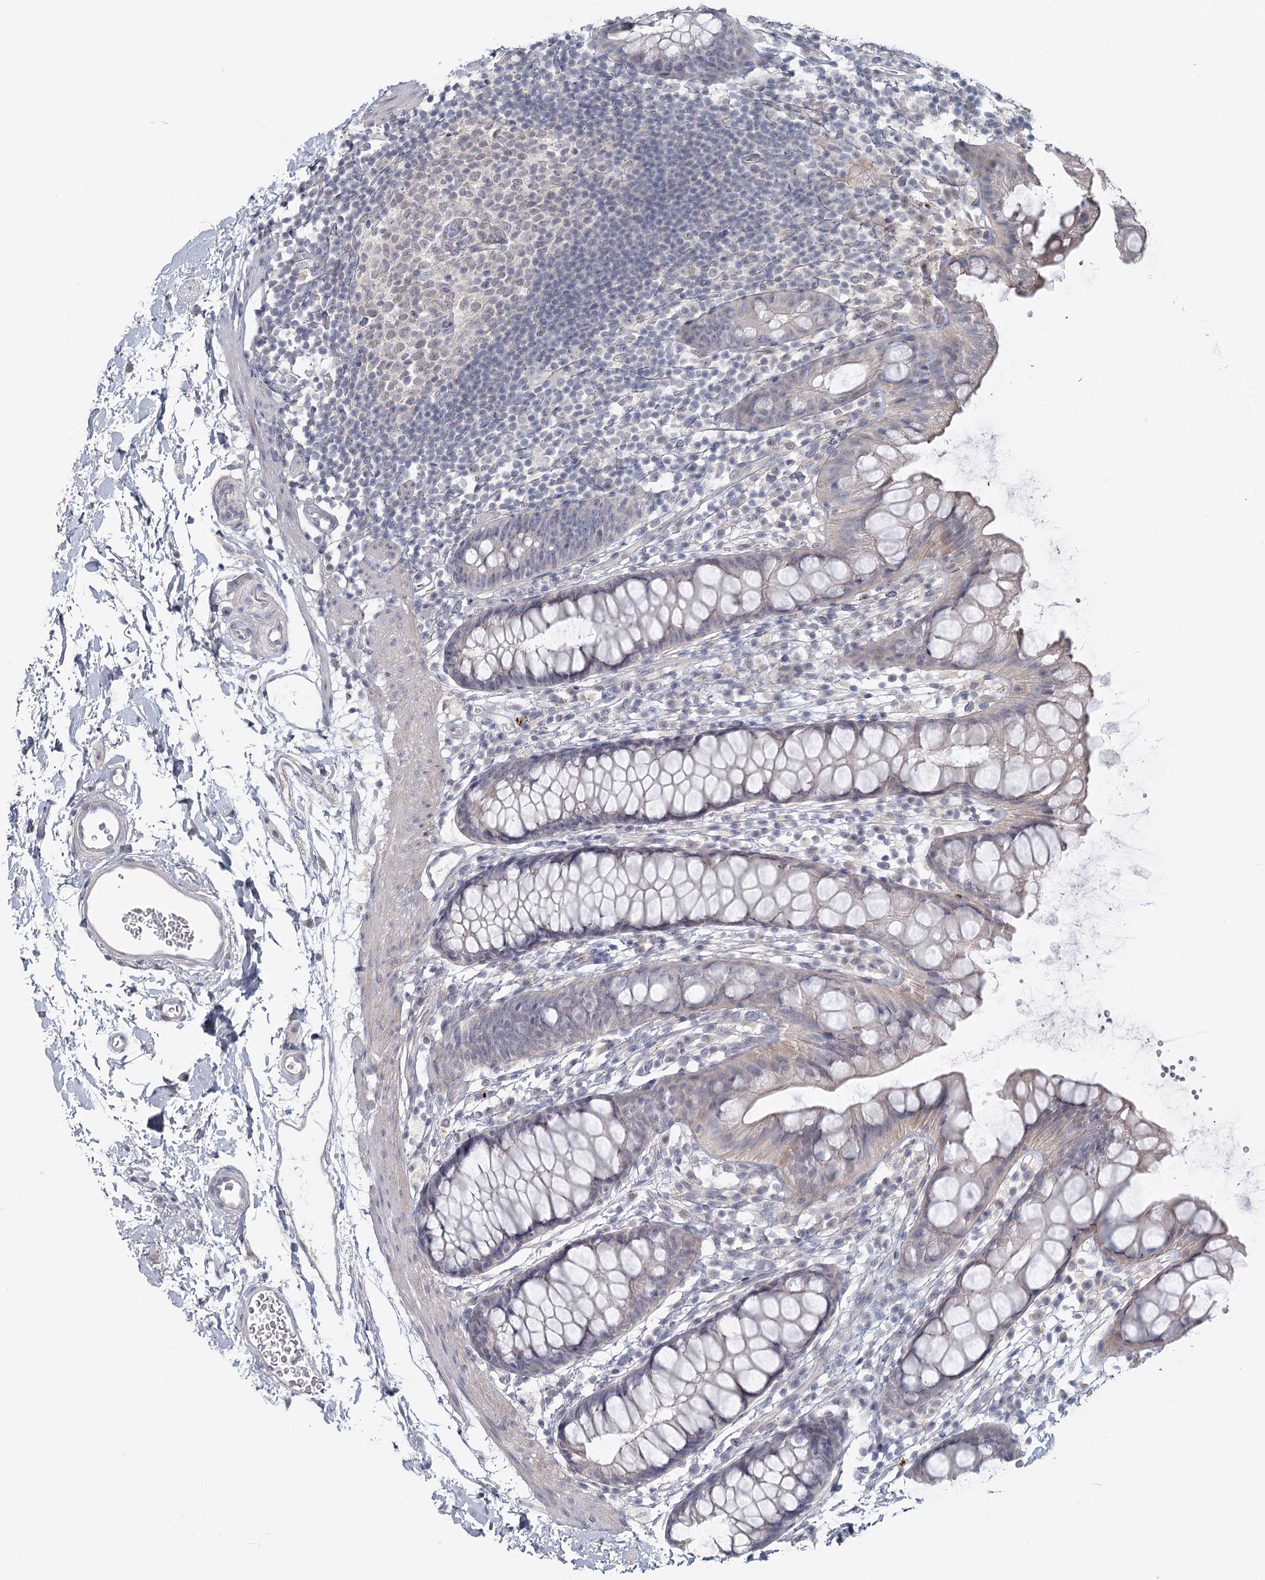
{"staining": {"intensity": "weak", "quantity": "<25%", "location": "cytoplasmic/membranous"}, "tissue": "rectum", "cell_type": "Glandular cells", "image_type": "normal", "snomed": [{"axis": "morphology", "description": "Normal tissue, NOS"}, {"axis": "topography", "description": "Rectum"}], "caption": "A high-resolution histopathology image shows IHC staining of benign rectum, which exhibits no significant positivity in glandular cells. (DAB immunohistochemistry (IHC) with hematoxylin counter stain).", "gene": "USP11", "patient": {"sex": "female", "age": 65}}